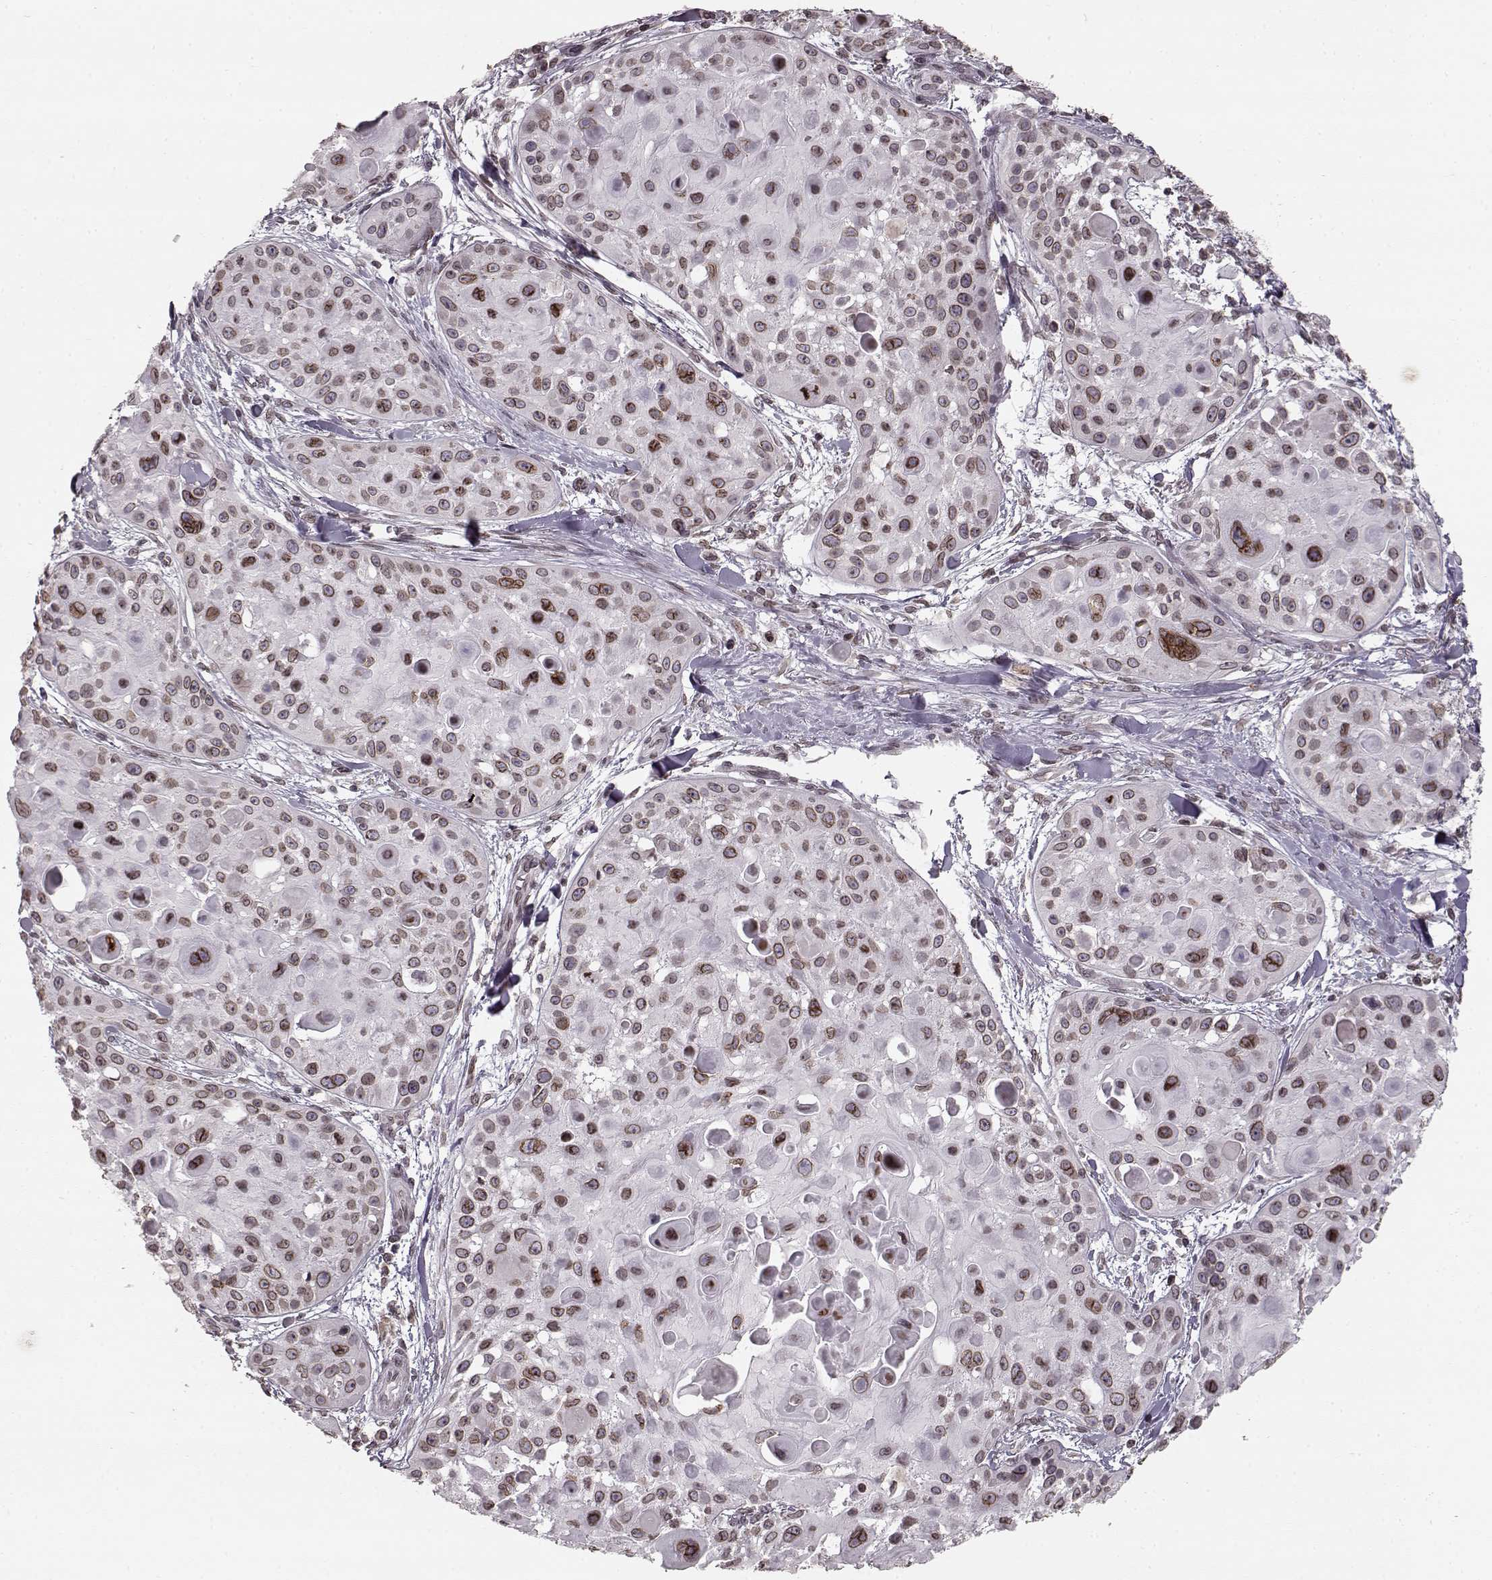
{"staining": {"intensity": "moderate", "quantity": ">75%", "location": "cytoplasmic/membranous,nuclear"}, "tissue": "skin cancer", "cell_type": "Tumor cells", "image_type": "cancer", "snomed": [{"axis": "morphology", "description": "Squamous cell carcinoma, NOS"}, {"axis": "topography", "description": "Skin"}, {"axis": "topography", "description": "Anal"}], "caption": "A micrograph of skin squamous cell carcinoma stained for a protein exhibits moderate cytoplasmic/membranous and nuclear brown staining in tumor cells.", "gene": "DCAF12", "patient": {"sex": "female", "age": 75}}